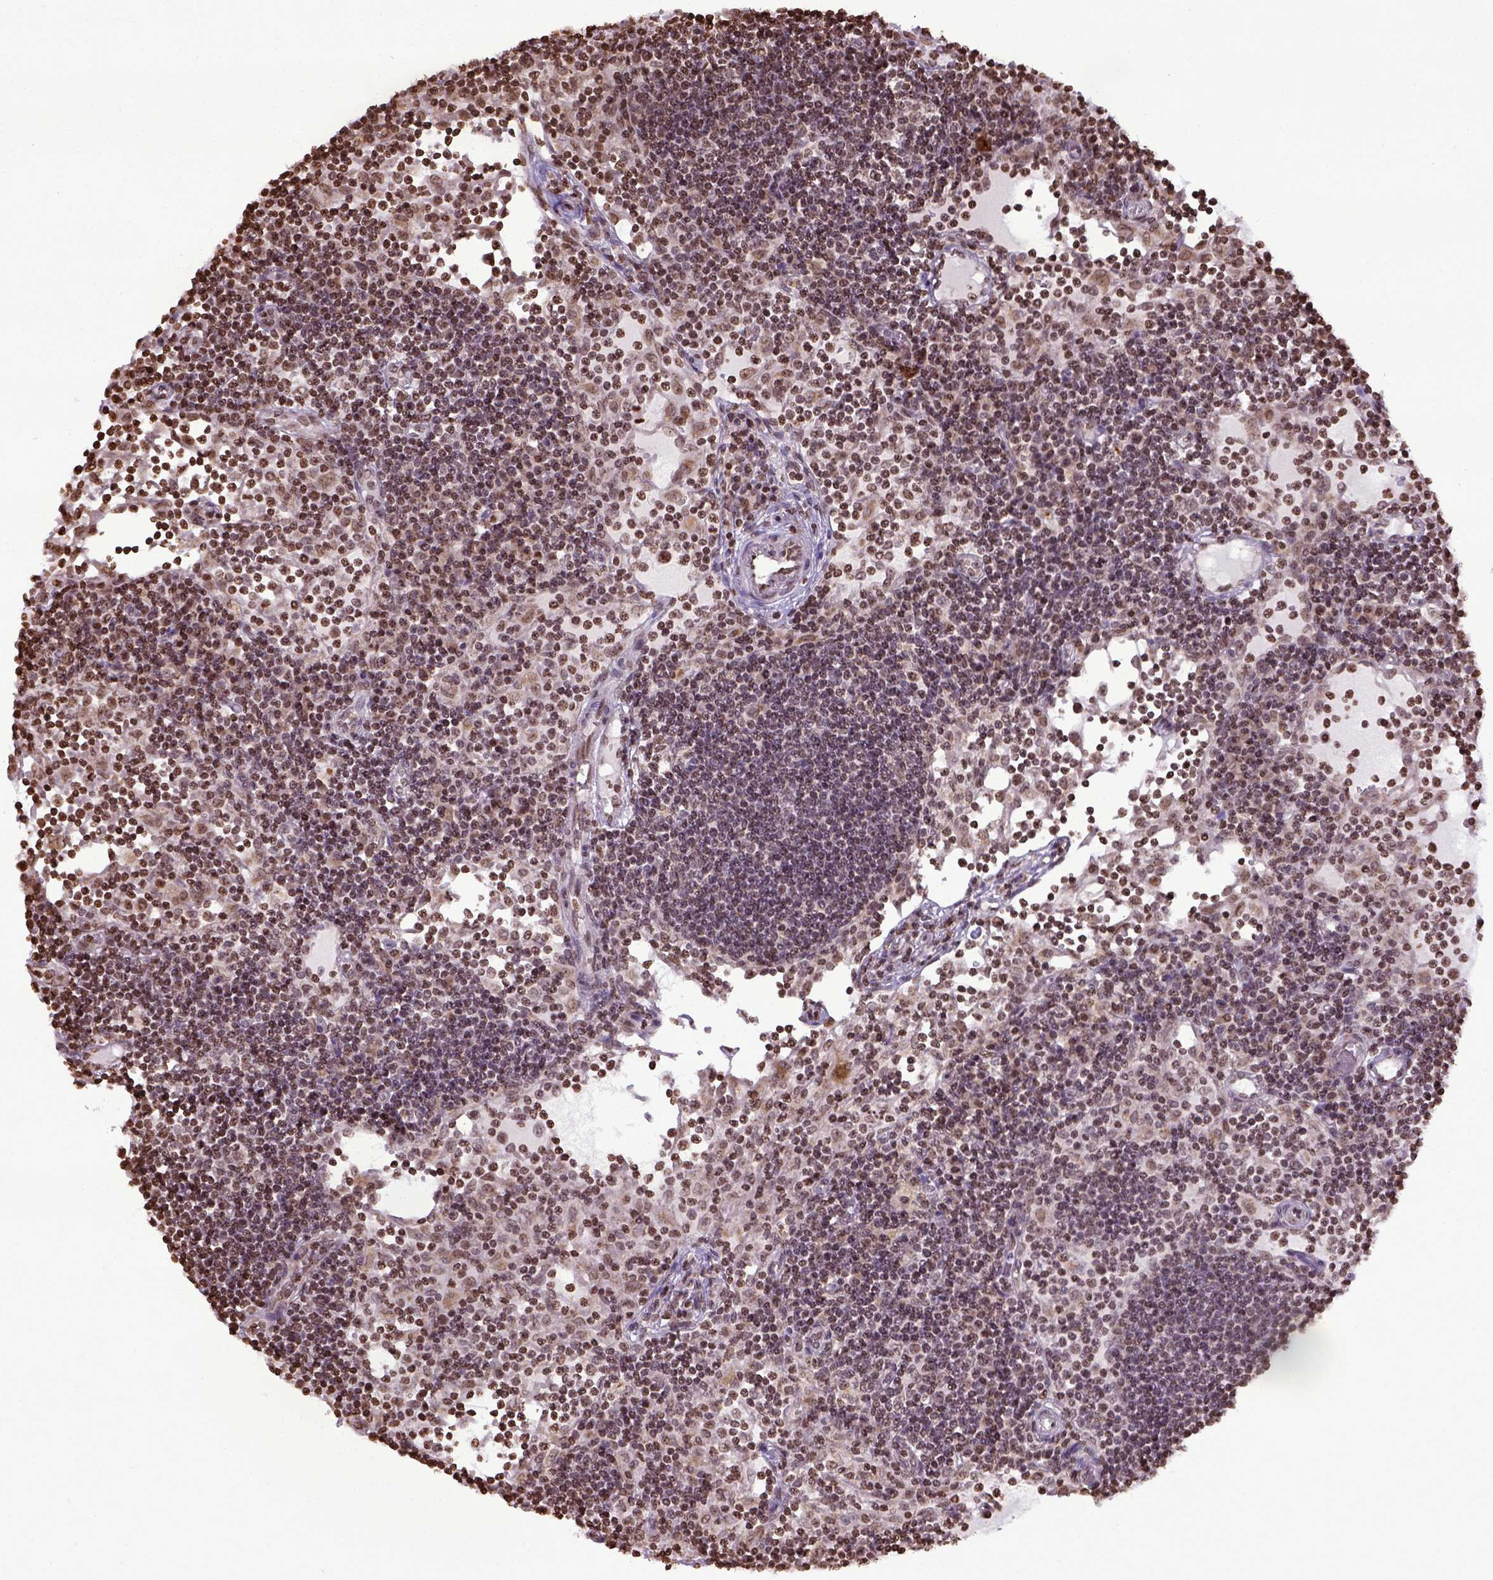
{"staining": {"intensity": "moderate", "quantity": ">75%", "location": "nuclear"}, "tissue": "lymph node", "cell_type": "Germinal center cells", "image_type": "normal", "snomed": [{"axis": "morphology", "description": "Normal tissue, NOS"}, {"axis": "topography", "description": "Lymph node"}], "caption": "Germinal center cells demonstrate medium levels of moderate nuclear expression in about >75% of cells in unremarkable lymph node.", "gene": "ZNF75D", "patient": {"sex": "female", "age": 72}}